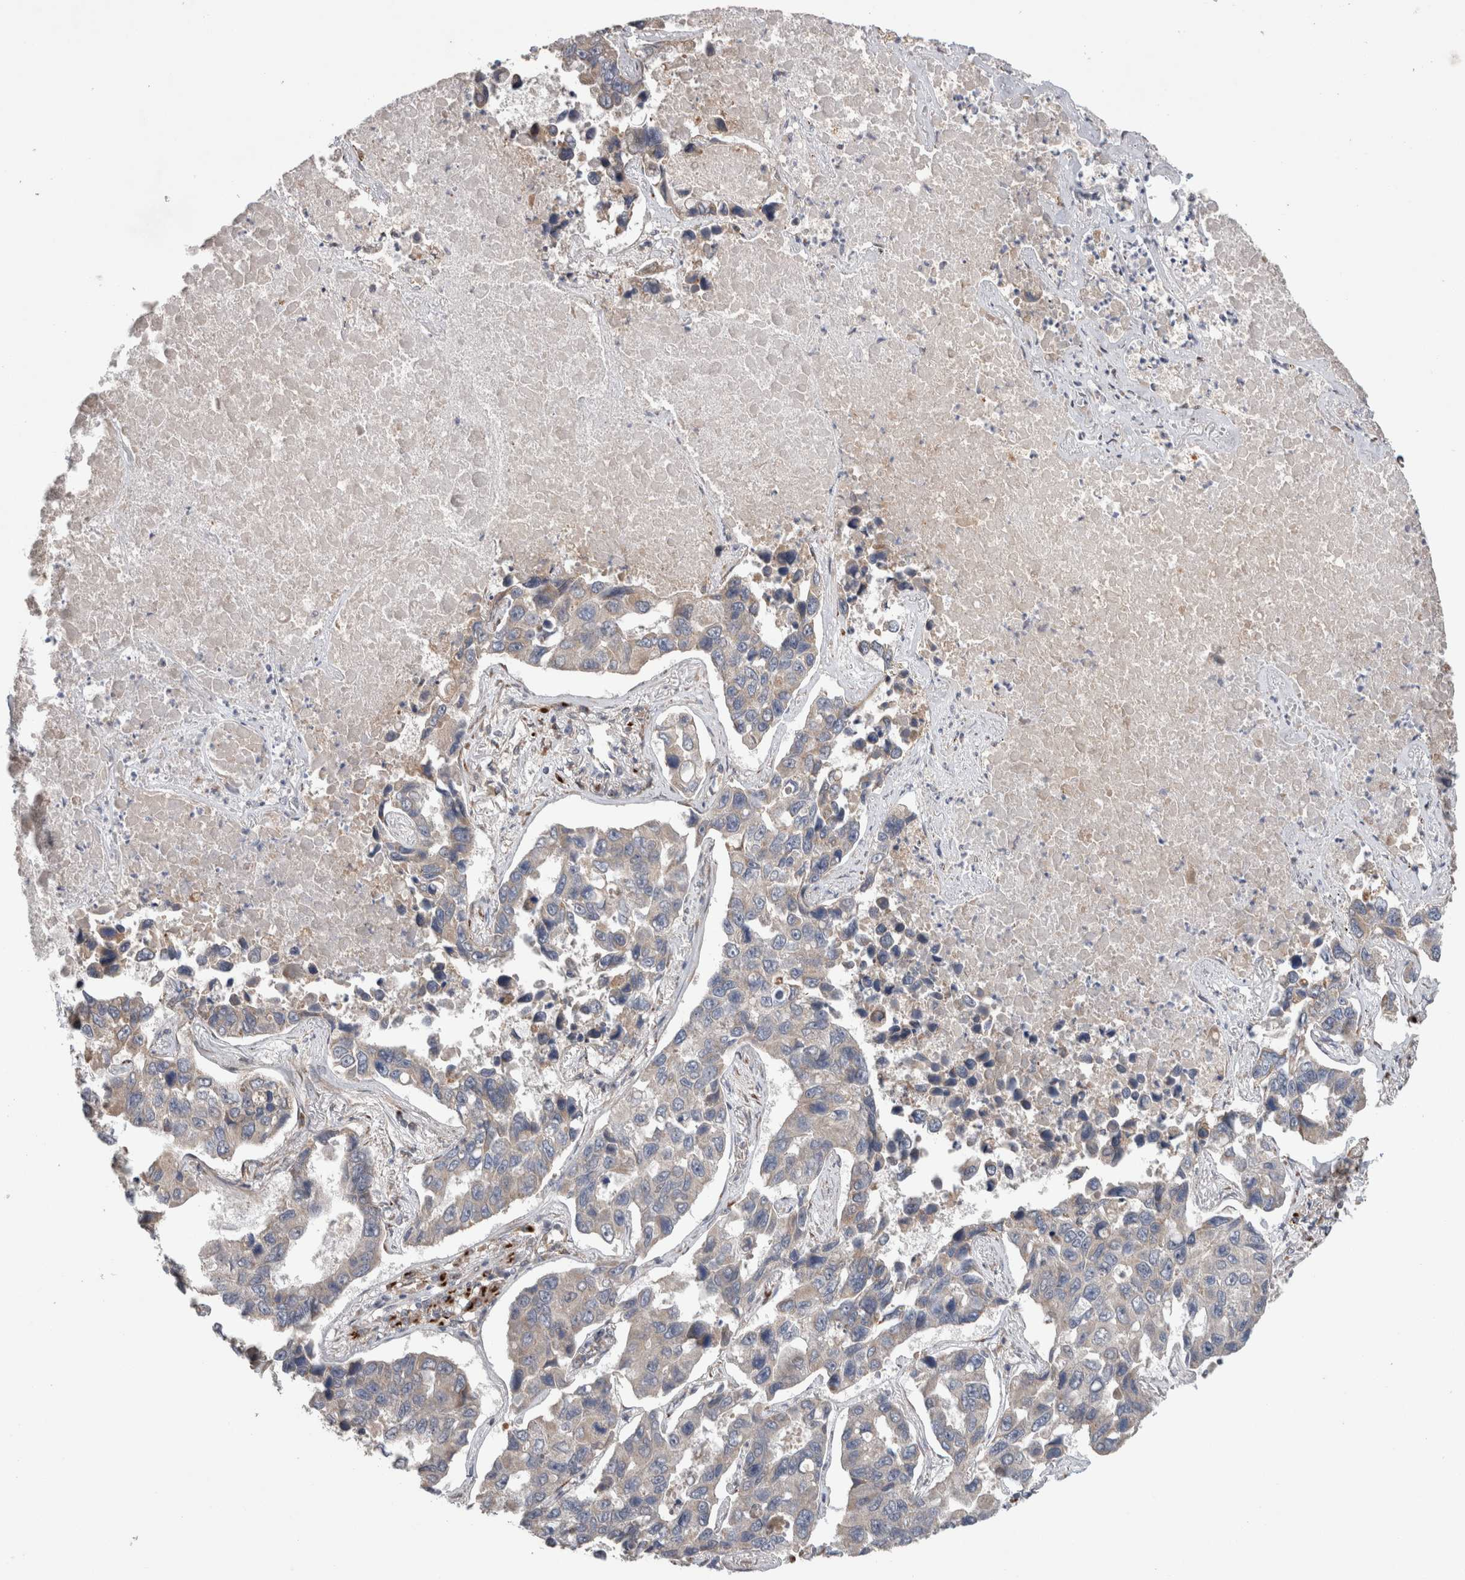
{"staining": {"intensity": "weak", "quantity": "25%-75%", "location": "cytoplasmic/membranous"}, "tissue": "lung cancer", "cell_type": "Tumor cells", "image_type": "cancer", "snomed": [{"axis": "morphology", "description": "Adenocarcinoma, NOS"}, {"axis": "topography", "description": "Lung"}], "caption": "Protein staining by immunohistochemistry reveals weak cytoplasmic/membranous staining in about 25%-75% of tumor cells in lung cancer.", "gene": "TRIM5", "patient": {"sex": "male", "age": 64}}